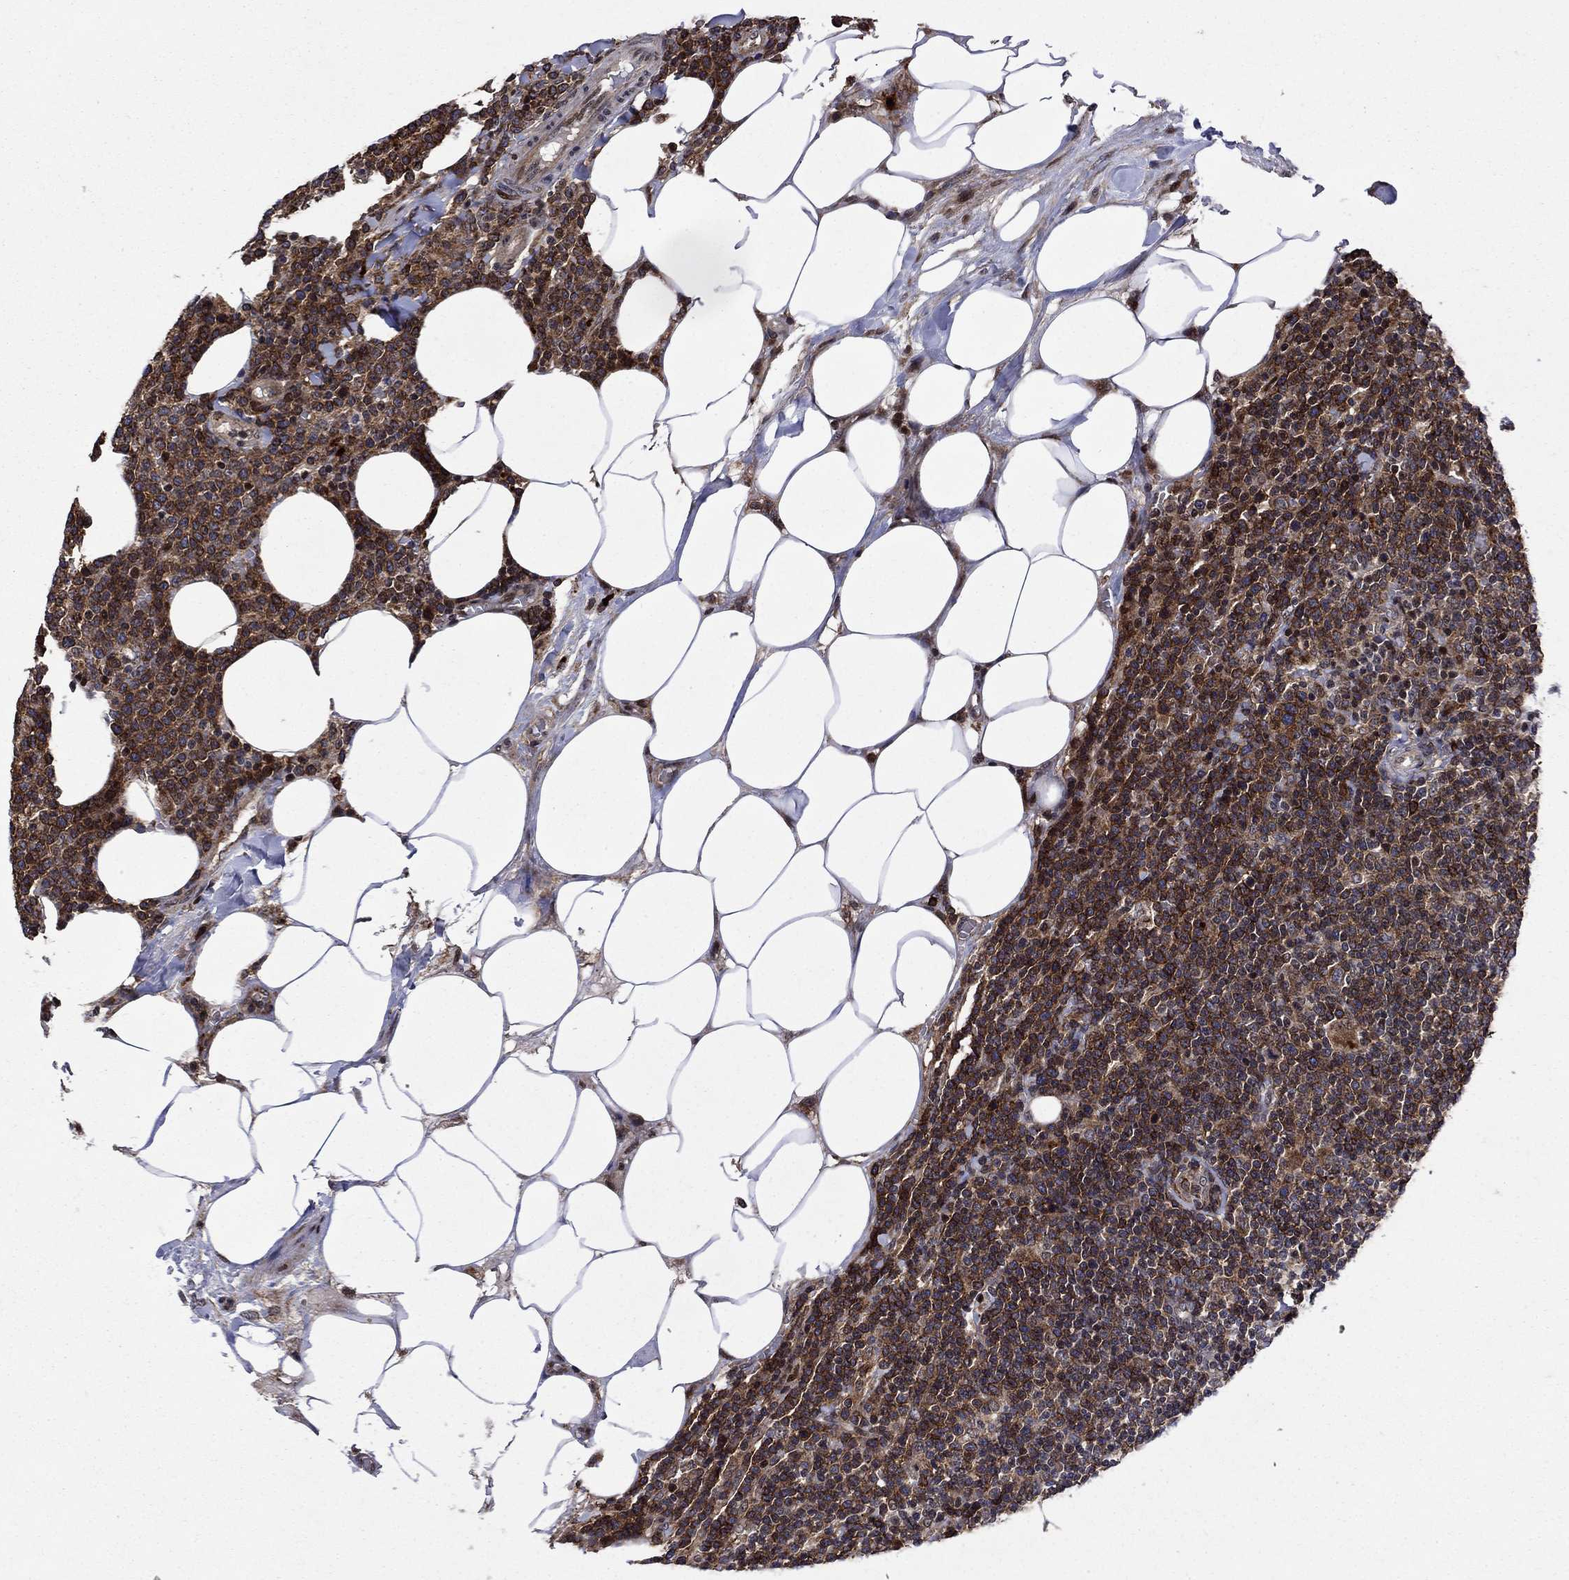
{"staining": {"intensity": "strong", "quantity": "25%-75%", "location": "cytoplasmic/membranous,nuclear"}, "tissue": "lymphoma", "cell_type": "Tumor cells", "image_type": "cancer", "snomed": [{"axis": "morphology", "description": "Malignant lymphoma, non-Hodgkin's type, High grade"}, {"axis": "topography", "description": "Lymph node"}], "caption": "High-power microscopy captured an immunohistochemistry photomicrograph of malignant lymphoma, non-Hodgkin's type (high-grade), revealing strong cytoplasmic/membranous and nuclear staining in about 25%-75% of tumor cells.", "gene": "AGTPBP1", "patient": {"sex": "male", "age": 61}}